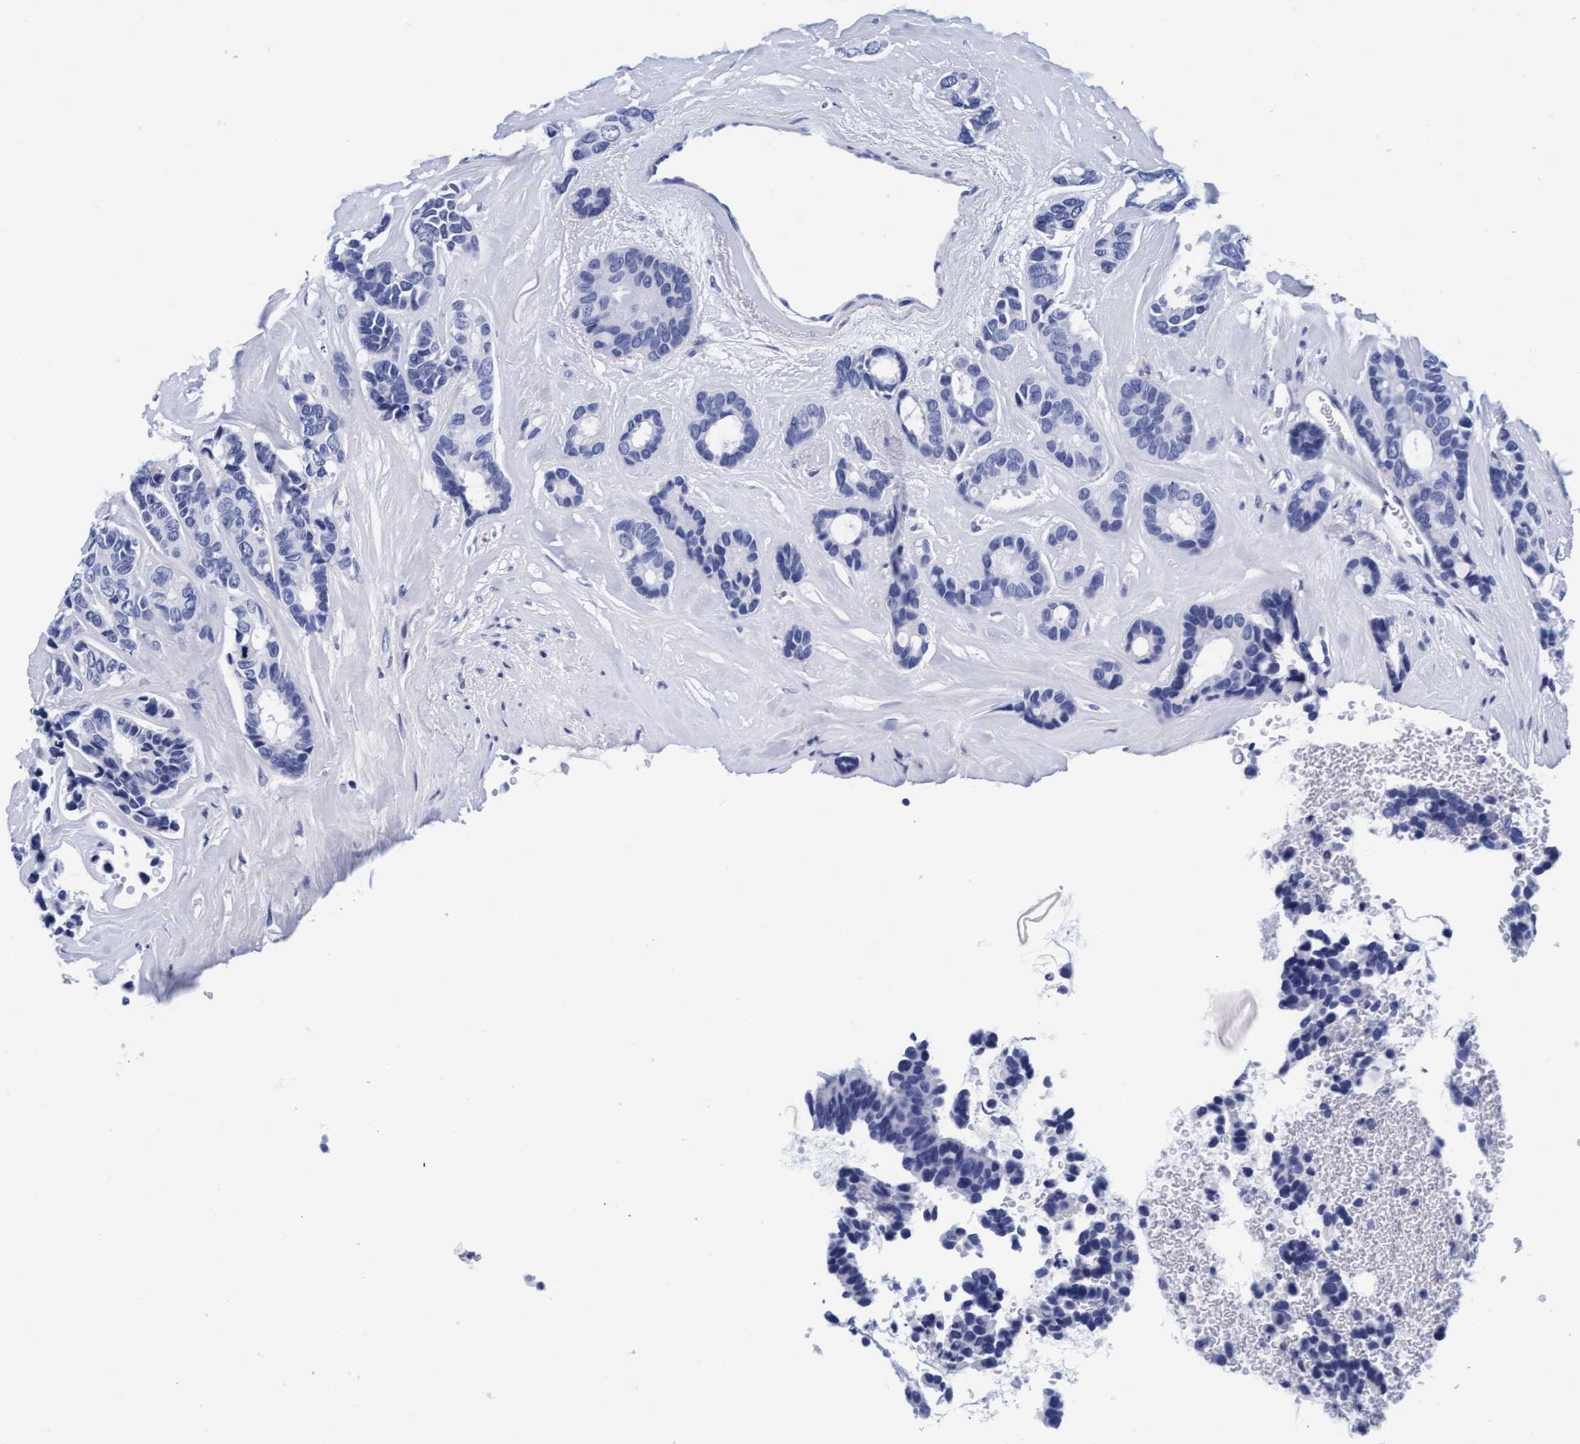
{"staining": {"intensity": "negative", "quantity": "none", "location": "none"}, "tissue": "breast cancer", "cell_type": "Tumor cells", "image_type": "cancer", "snomed": [{"axis": "morphology", "description": "Duct carcinoma"}, {"axis": "topography", "description": "Breast"}], "caption": "Immunohistochemistry (IHC) photomicrograph of breast cancer (infiltrating ductal carcinoma) stained for a protein (brown), which reveals no expression in tumor cells.", "gene": "ARSG", "patient": {"sex": "female", "age": 87}}